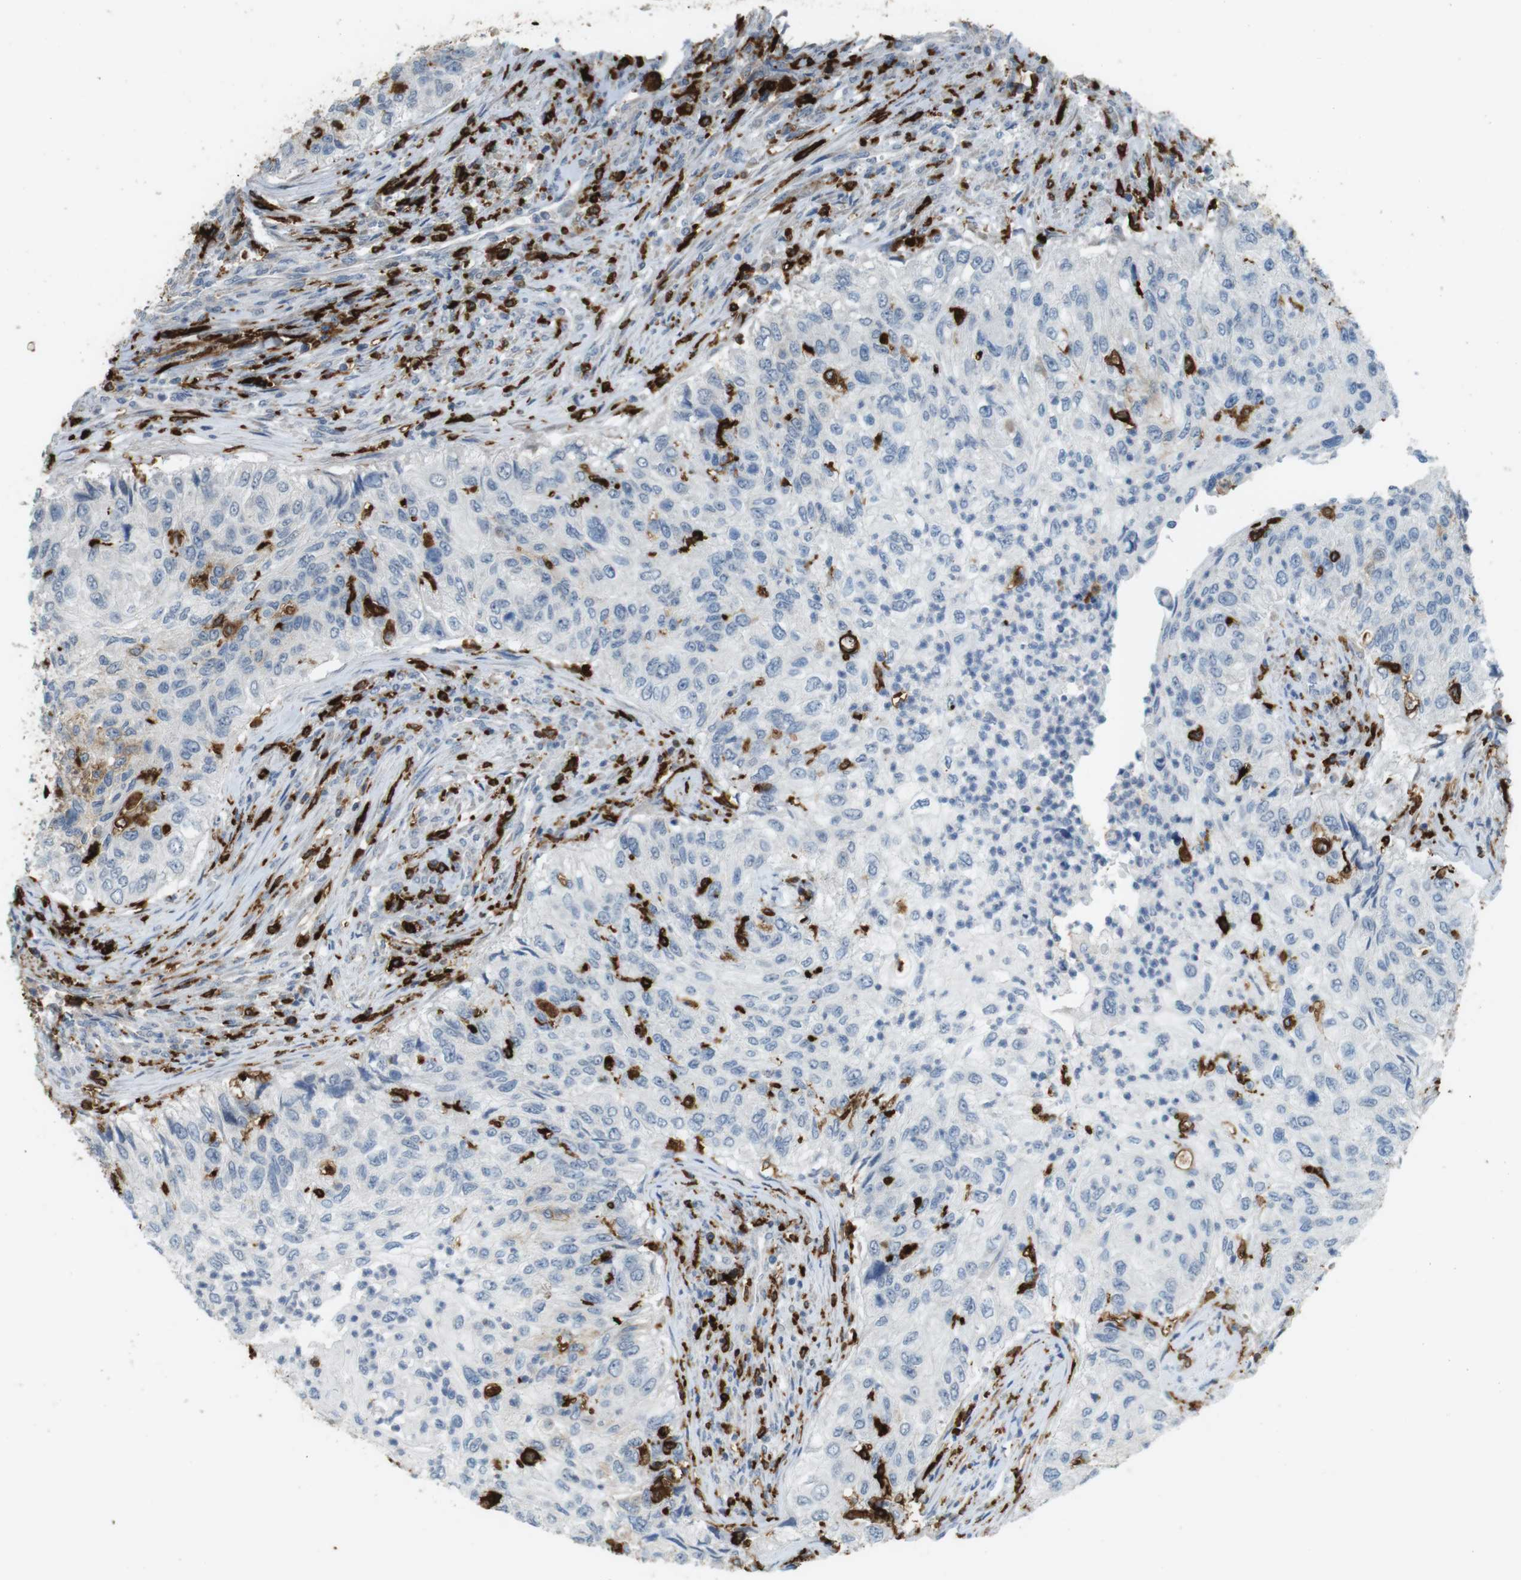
{"staining": {"intensity": "negative", "quantity": "none", "location": "none"}, "tissue": "urothelial cancer", "cell_type": "Tumor cells", "image_type": "cancer", "snomed": [{"axis": "morphology", "description": "Urothelial carcinoma, High grade"}, {"axis": "topography", "description": "Urinary bladder"}], "caption": "A micrograph of human high-grade urothelial carcinoma is negative for staining in tumor cells.", "gene": "HLA-DRA", "patient": {"sex": "female", "age": 60}}